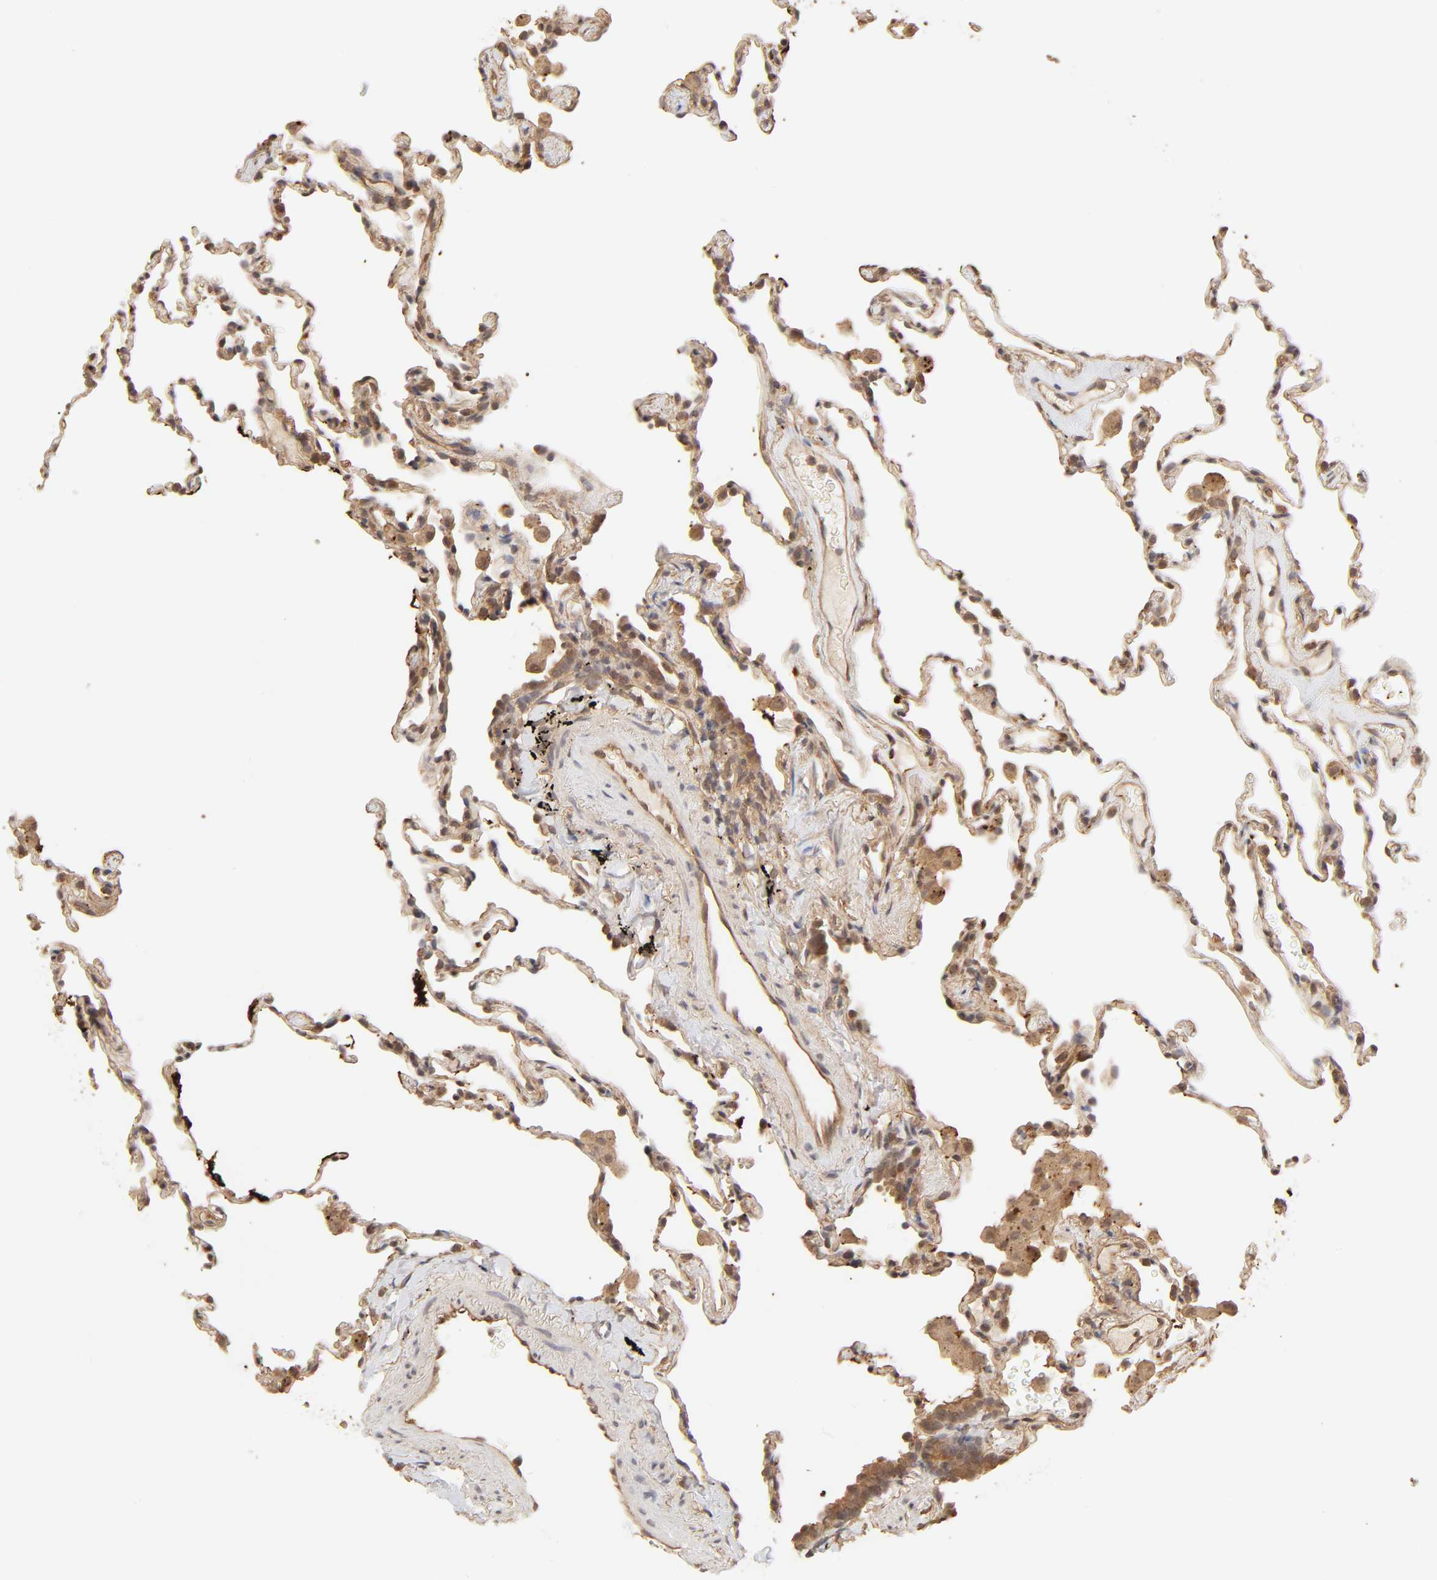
{"staining": {"intensity": "moderate", "quantity": ">75%", "location": "cytoplasmic/membranous"}, "tissue": "lung", "cell_type": "Alveolar cells", "image_type": "normal", "snomed": [{"axis": "morphology", "description": "Normal tissue, NOS"}, {"axis": "morphology", "description": "Soft tissue tumor metastatic"}, {"axis": "topography", "description": "Lung"}], "caption": "Moderate cytoplasmic/membranous staining is seen in approximately >75% of alveolar cells in unremarkable lung.", "gene": "MAPK1", "patient": {"sex": "male", "age": 59}}